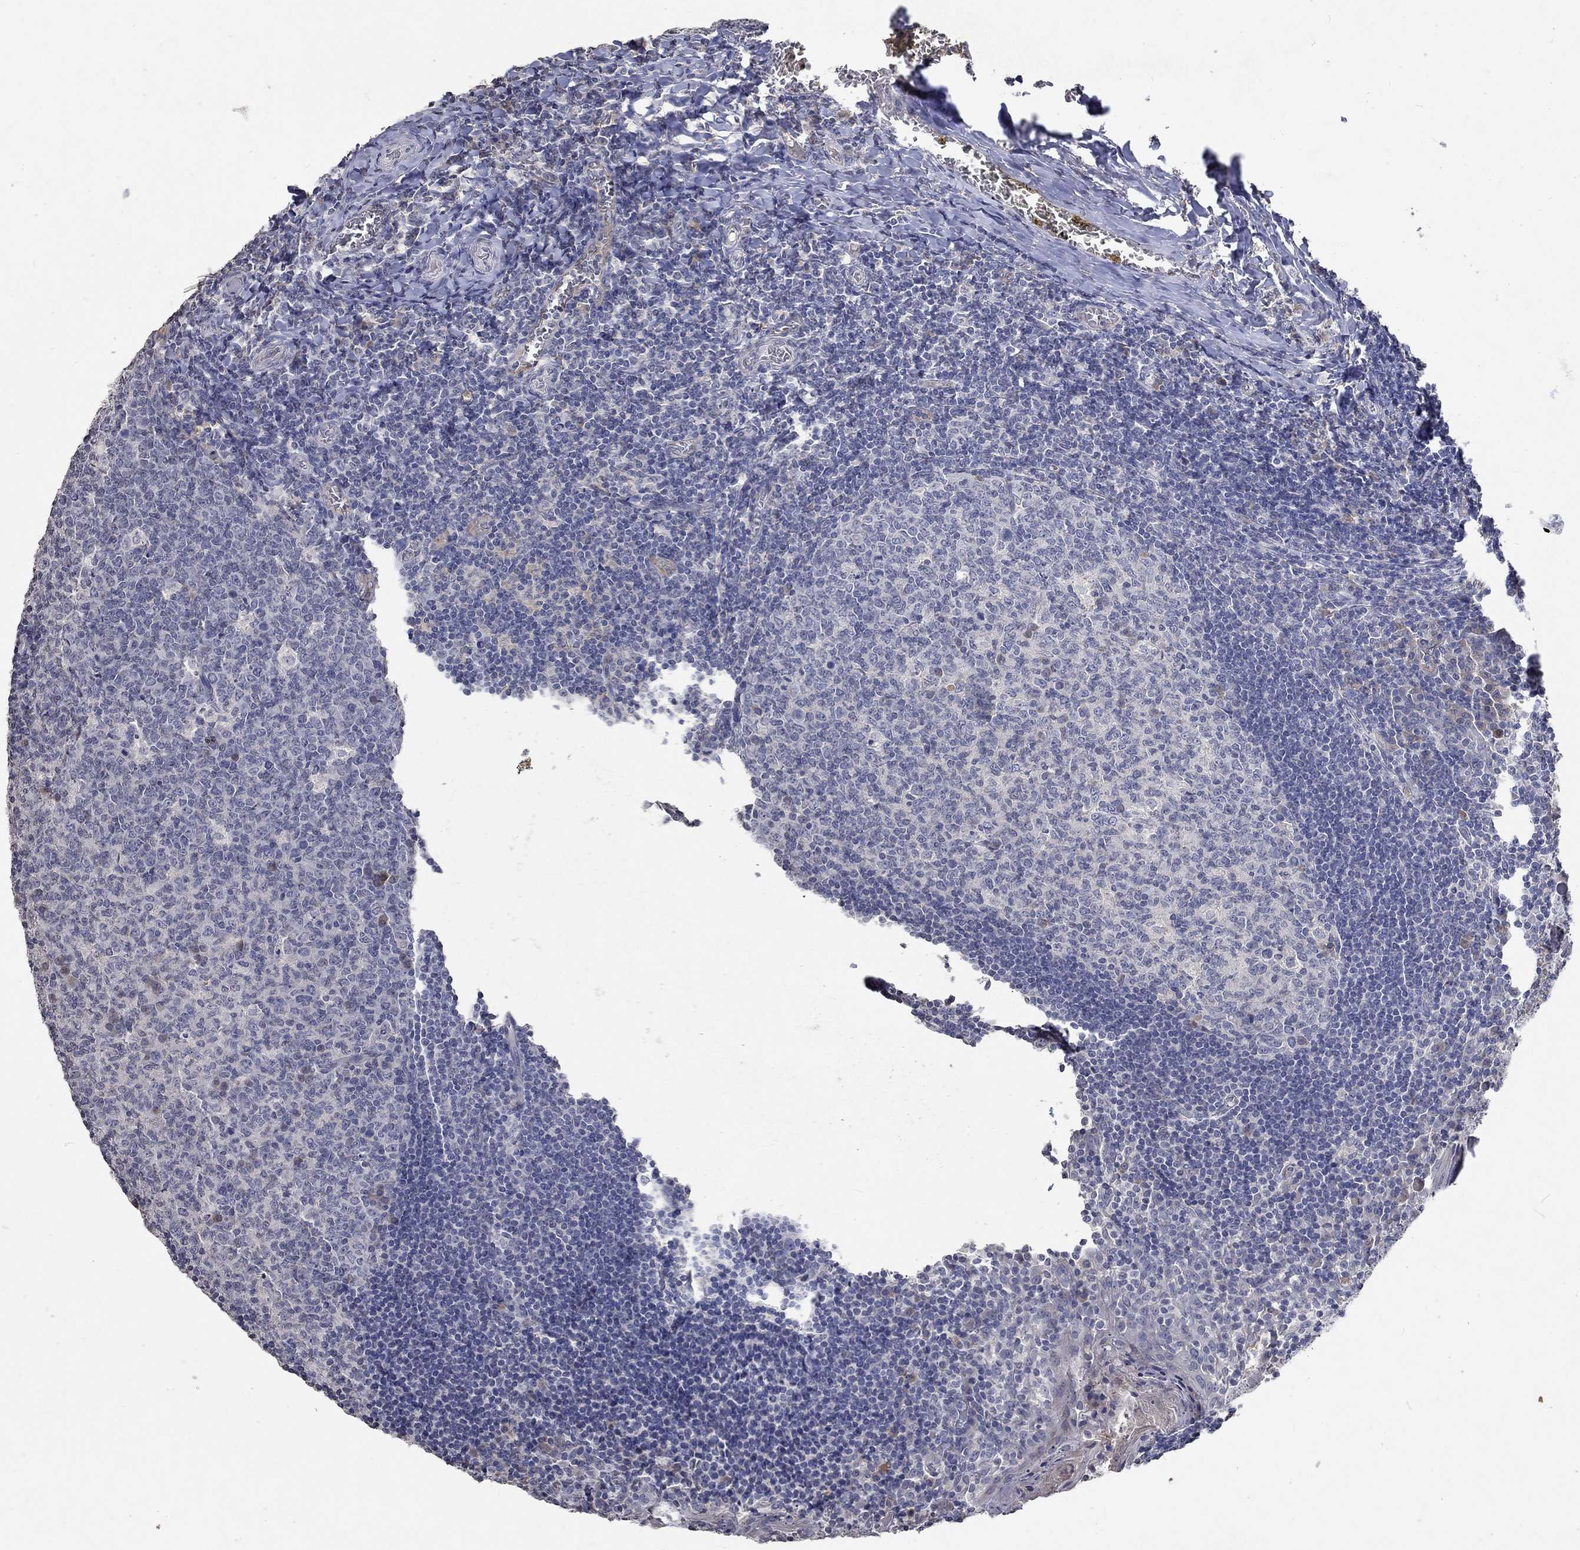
{"staining": {"intensity": "negative", "quantity": "none", "location": "none"}, "tissue": "tonsil", "cell_type": "Germinal center cells", "image_type": "normal", "snomed": [{"axis": "morphology", "description": "Normal tissue, NOS"}, {"axis": "topography", "description": "Tonsil"}], "caption": "The micrograph displays no significant staining in germinal center cells of tonsil.", "gene": "TMEM169", "patient": {"sex": "female", "age": 13}}